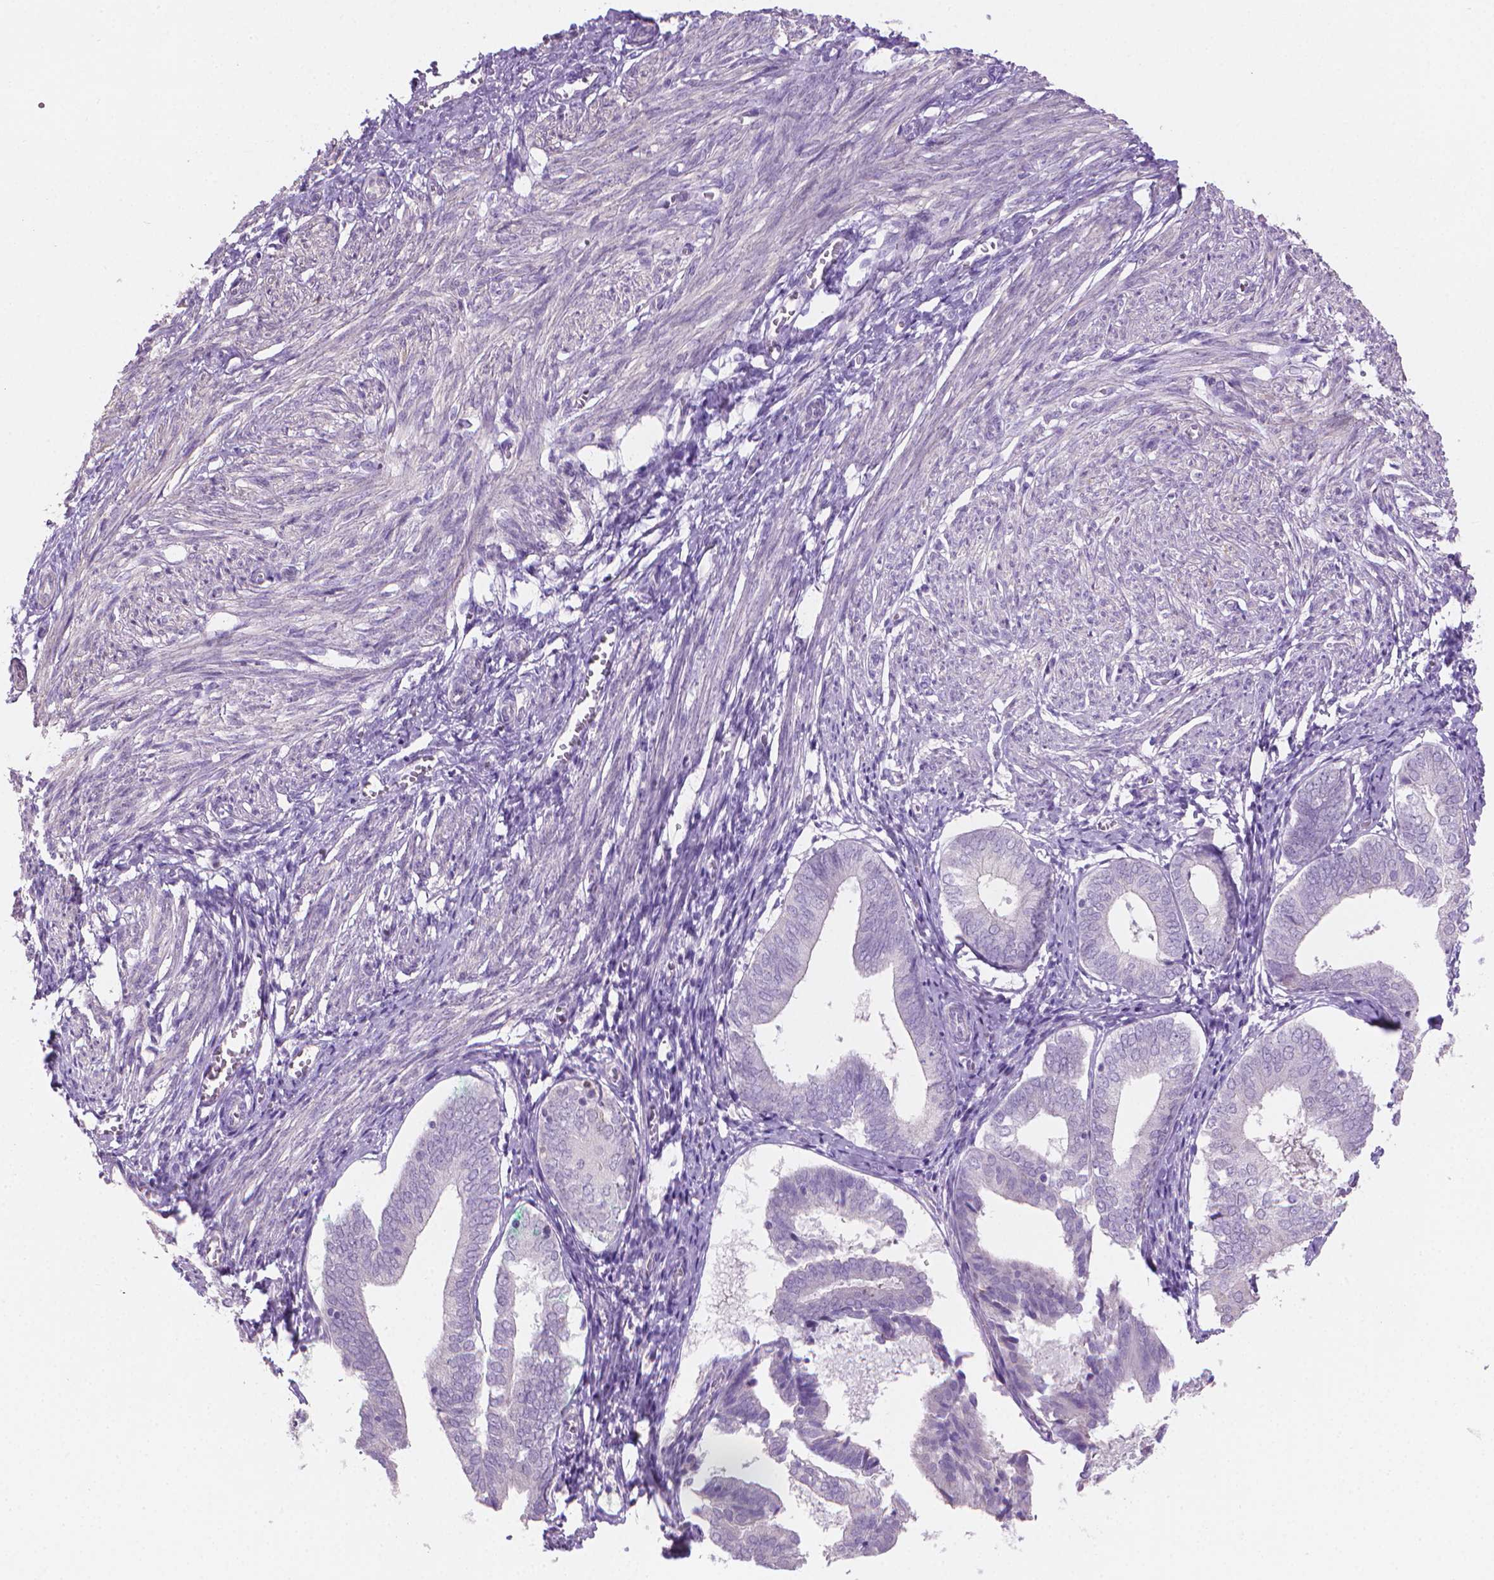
{"staining": {"intensity": "negative", "quantity": "none", "location": "none"}, "tissue": "endometrium", "cell_type": "Cells in endometrial stroma", "image_type": "normal", "snomed": [{"axis": "morphology", "description": "Normal tissue, NOS"}, {"axis": "topography", "description": "Endometrium"}], "caption": "High power microscopy image of an immunohistochemistry histopathology image of normal endometrium, revealing no significant expression in cells in endometrial stroma. The staining was performed using DAB (3,3'-diaminobenzidine) to visualize the protein expression in brown, while the nuclei were stained in blue with hematoxylin (Magnification: 20x).", "gene": "GSDMA", "patient": {"sex": "female", "age": 50}}